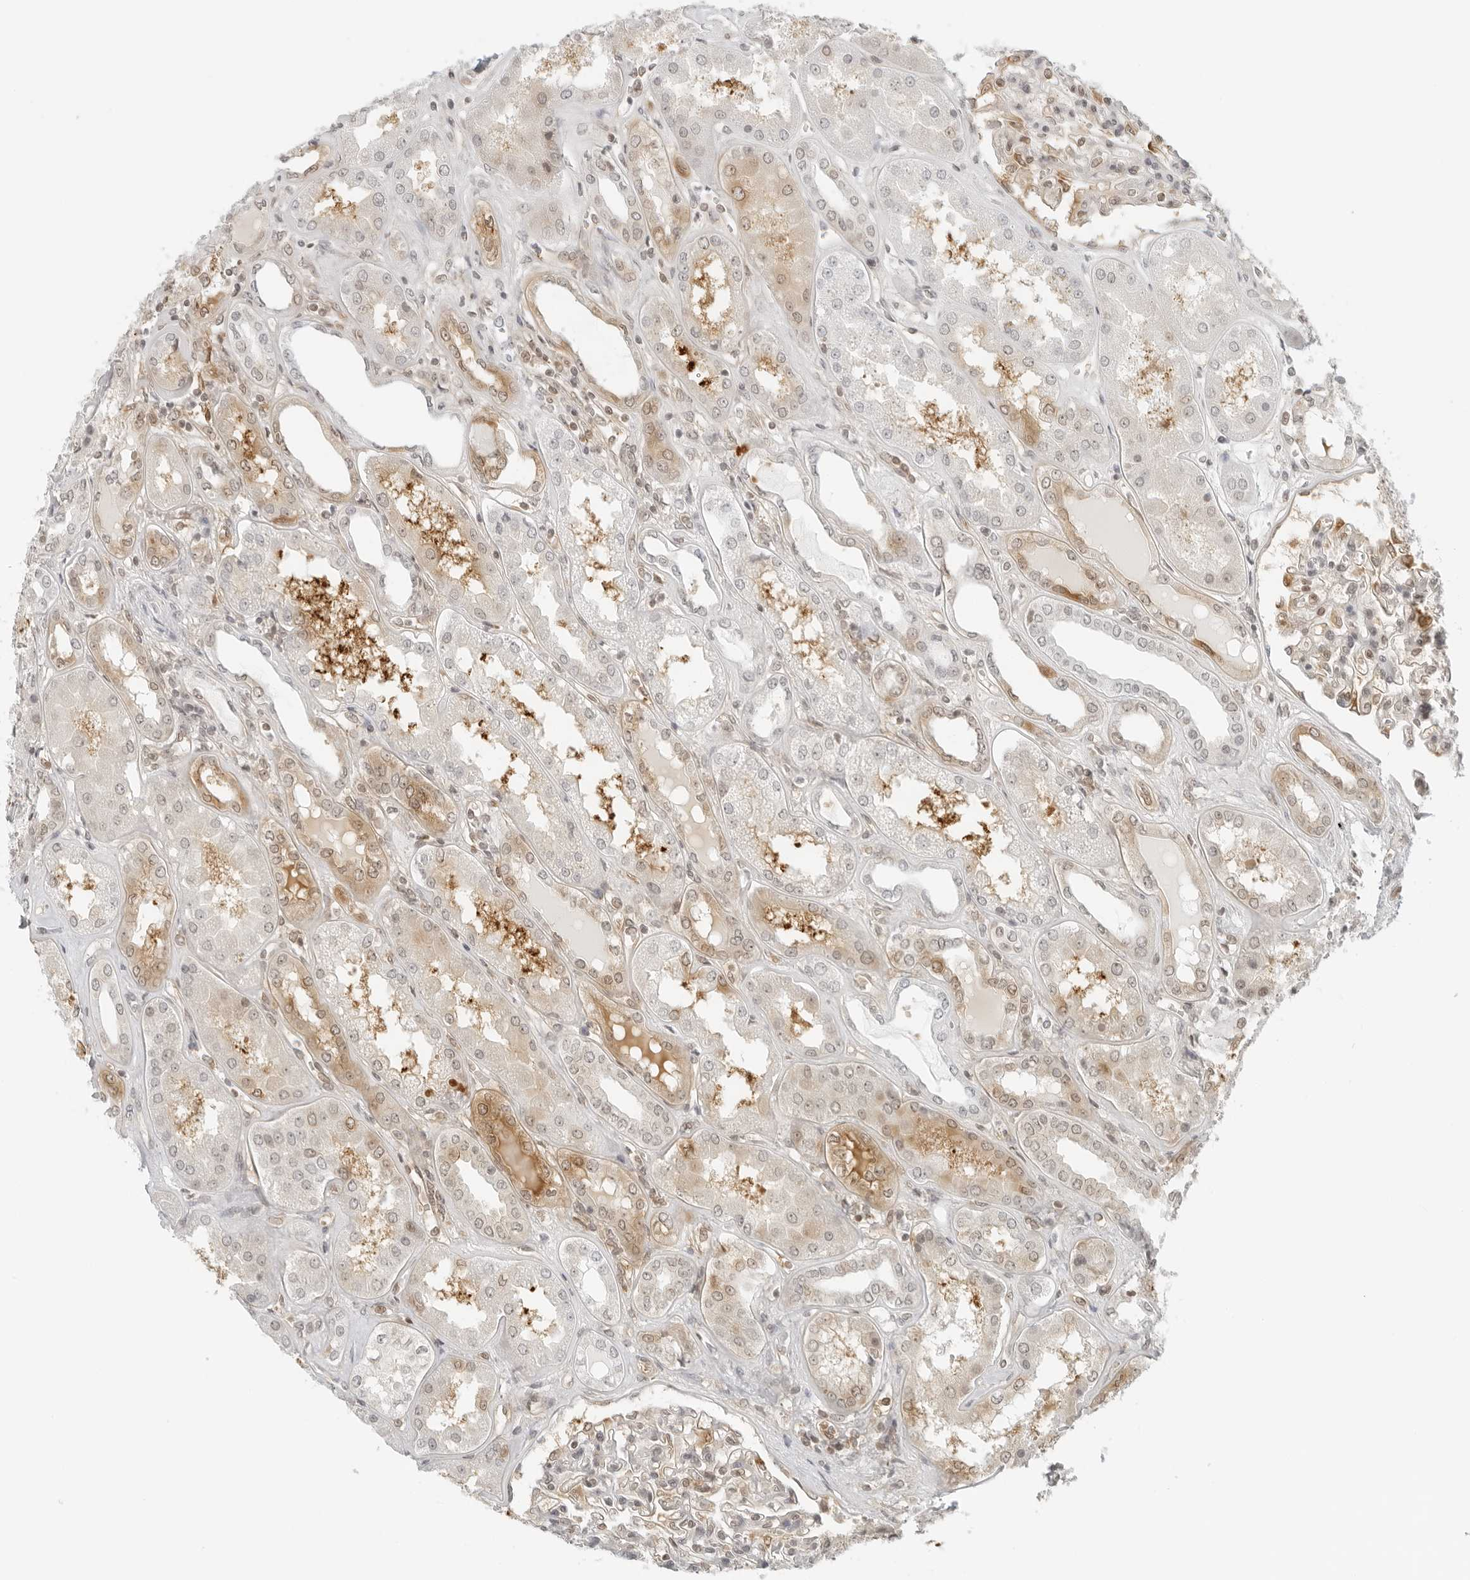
{"staining": {"intensity": "moderate", "quantity": ">75%", "location": "cytoplasmic/membranous,nuclear"}, "tissue": "kidney", "cell_type": "Cells in glomeruli", "image_type": "normal", "snomed": [{"axis": "morphology", "description": "Normal tissue, NOS"}, {"axis": "topography", "description": "Kidney"}], "caption": "About >75% of cells in glomeruli in unremarkable human kidney exhibit moderate cytoplasmic/membranous,nuclear protein positivity as visualized by brown immunohistochemical staining.", "gene": "EIF4G1", "patient": {"sex": "female", "age": 56}}